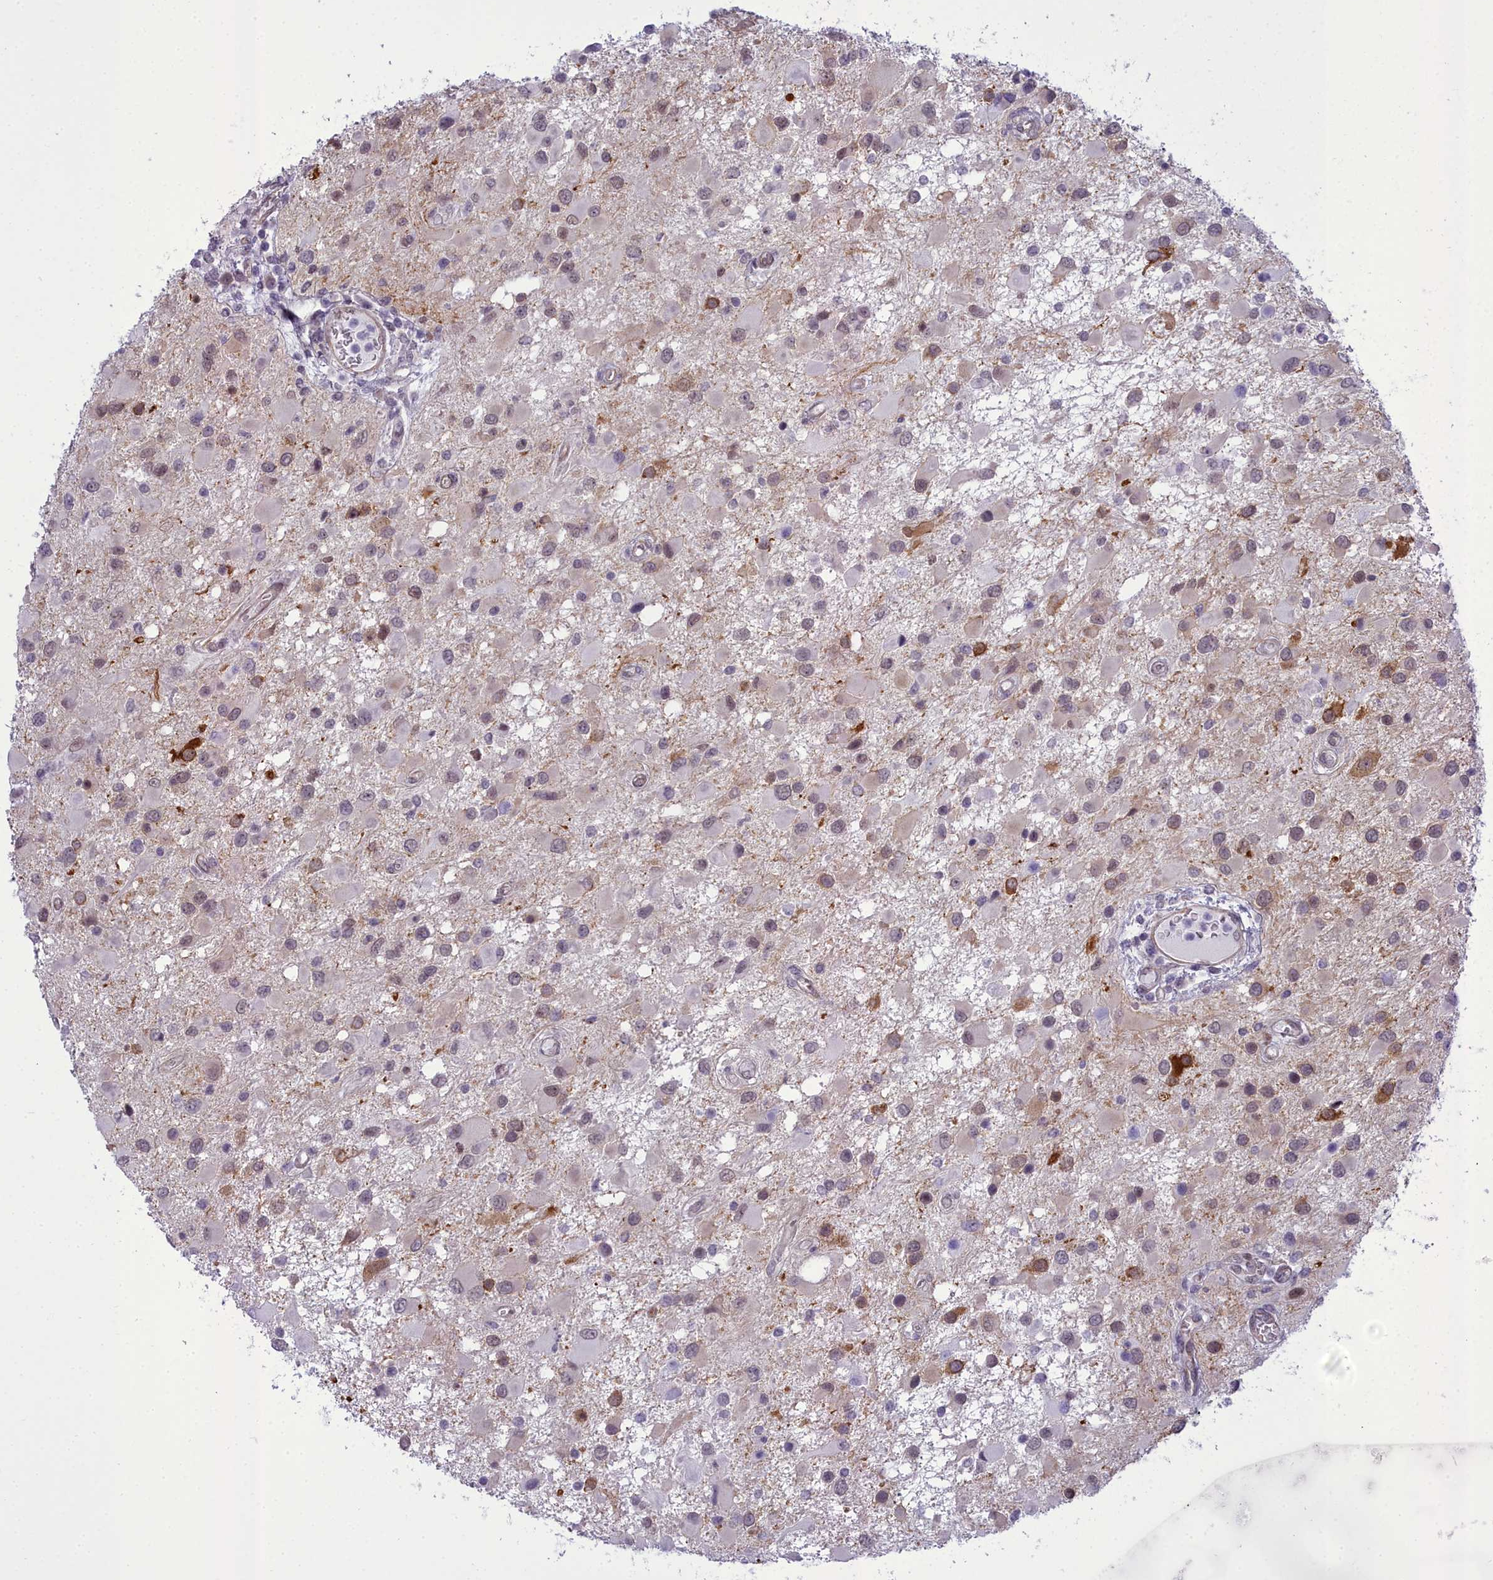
{"staining": {"intensity": "weak", "quantity": "25%-75%", "location": "cytoplasmic/membranous,nuclear"}, "tissue": "glioma", "cell_type": "Tumor cells", "image_type": "cancer", "snomed": [{"axis": "morphology", "description": "Glioma, malignant, High grade"}, {"axis": "topography", "description": "Brain"}], "caption": "Malignant glioma (high-grade) tissue exhibits weak cytoplasmic/membranous and nuclear expression in approximately 25%-75% of tumor cells", "gene": "CEACAM19", "patient": {"sex": "male", "age": 53}}